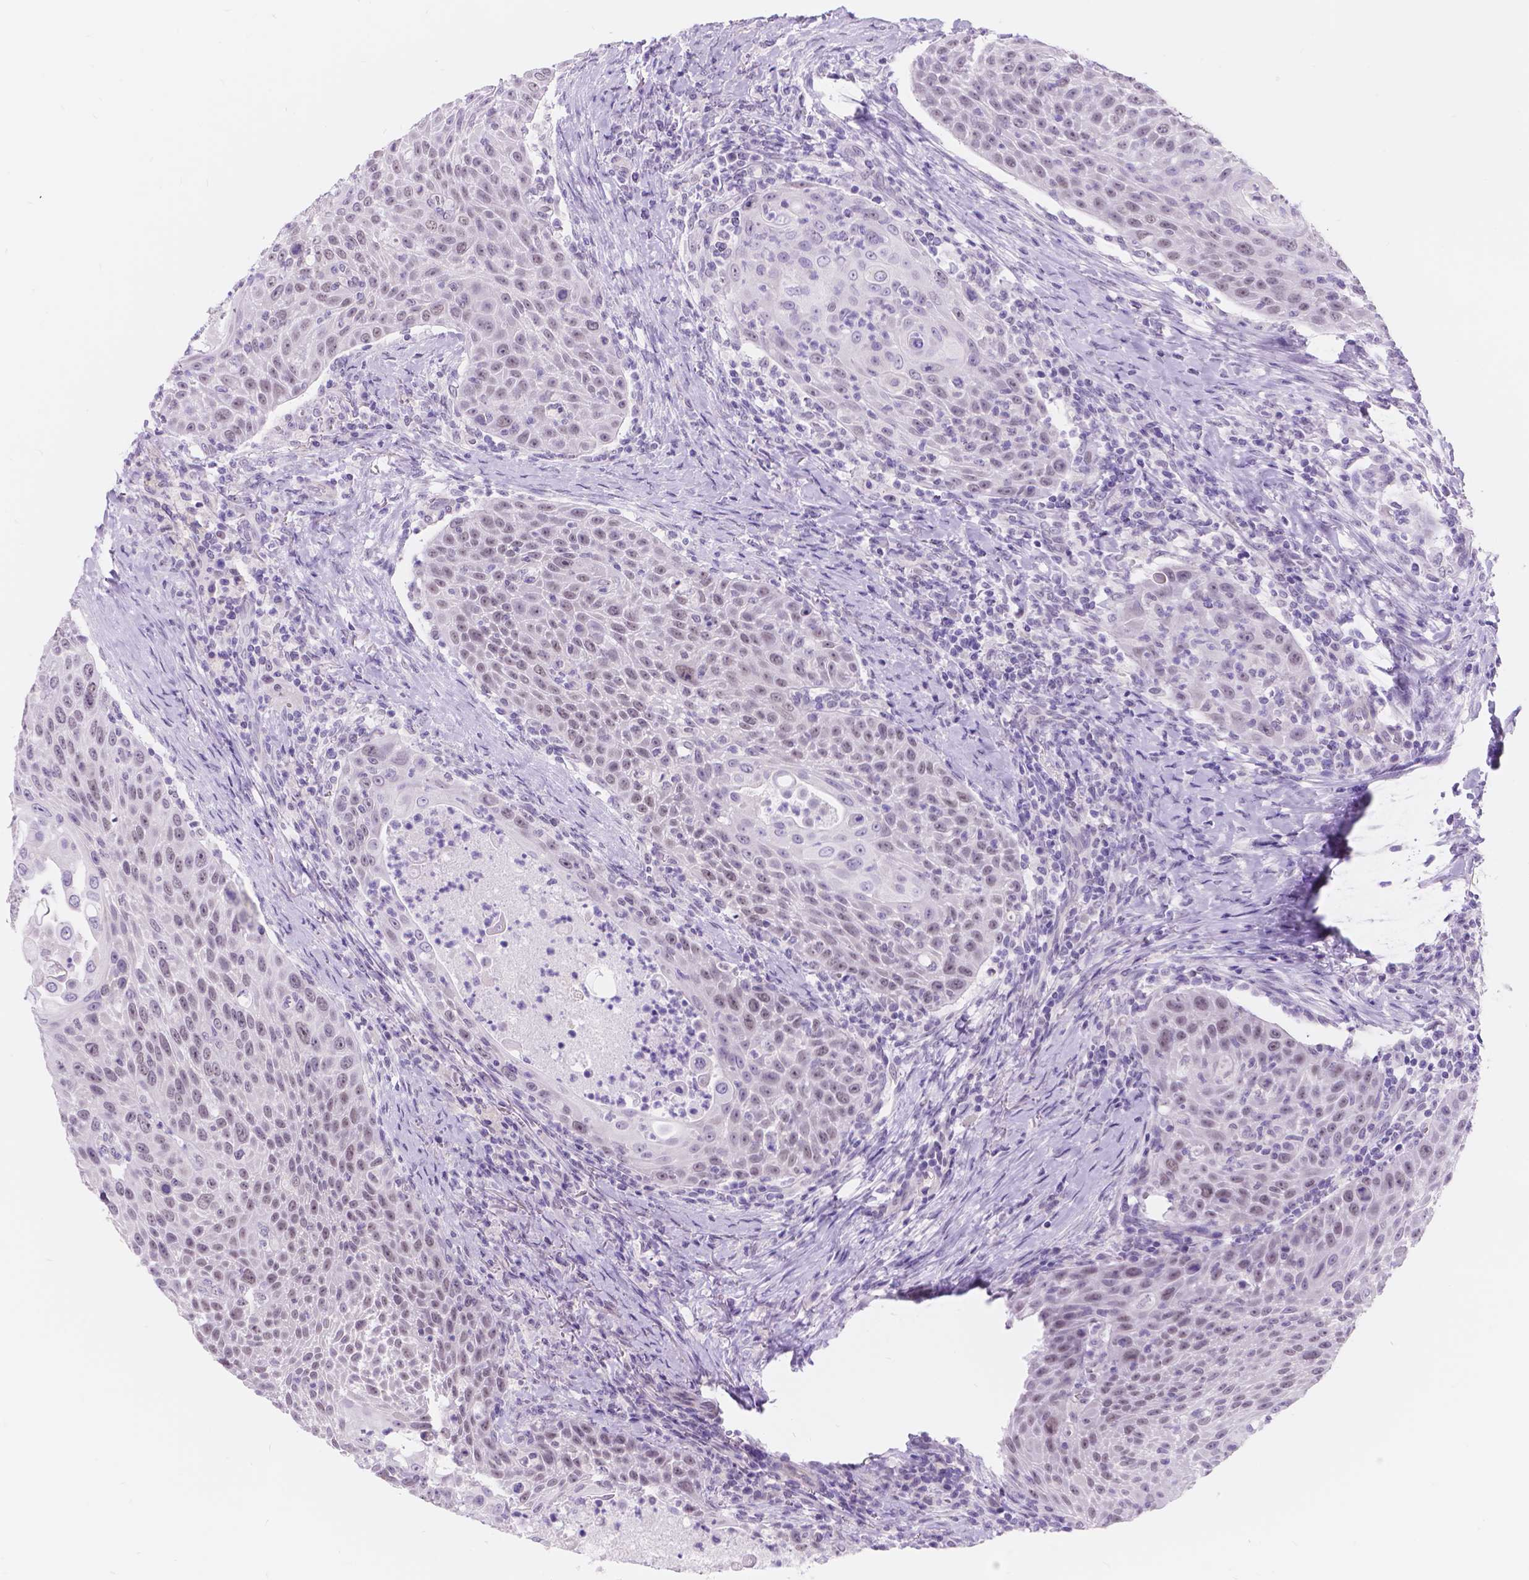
{"staining": {"intensity": "negative", "quantity": "none", "location": "none"}, "tissue": "head and neck cancer", "cell_type": "Tumor cells", "image_type": "cancer", "snomed": [{"axis": "morphology", "description": "Squamous cell carcinoma, NOS"}, {"axis": "topography", "description": "Head-Neck"}], "caption": "Head and neck cancer was stained to show a protein in brown. There is no significant staining in tumor cells.", "gene": "DCC", "patient": {"sex": "male", "age": 69}}